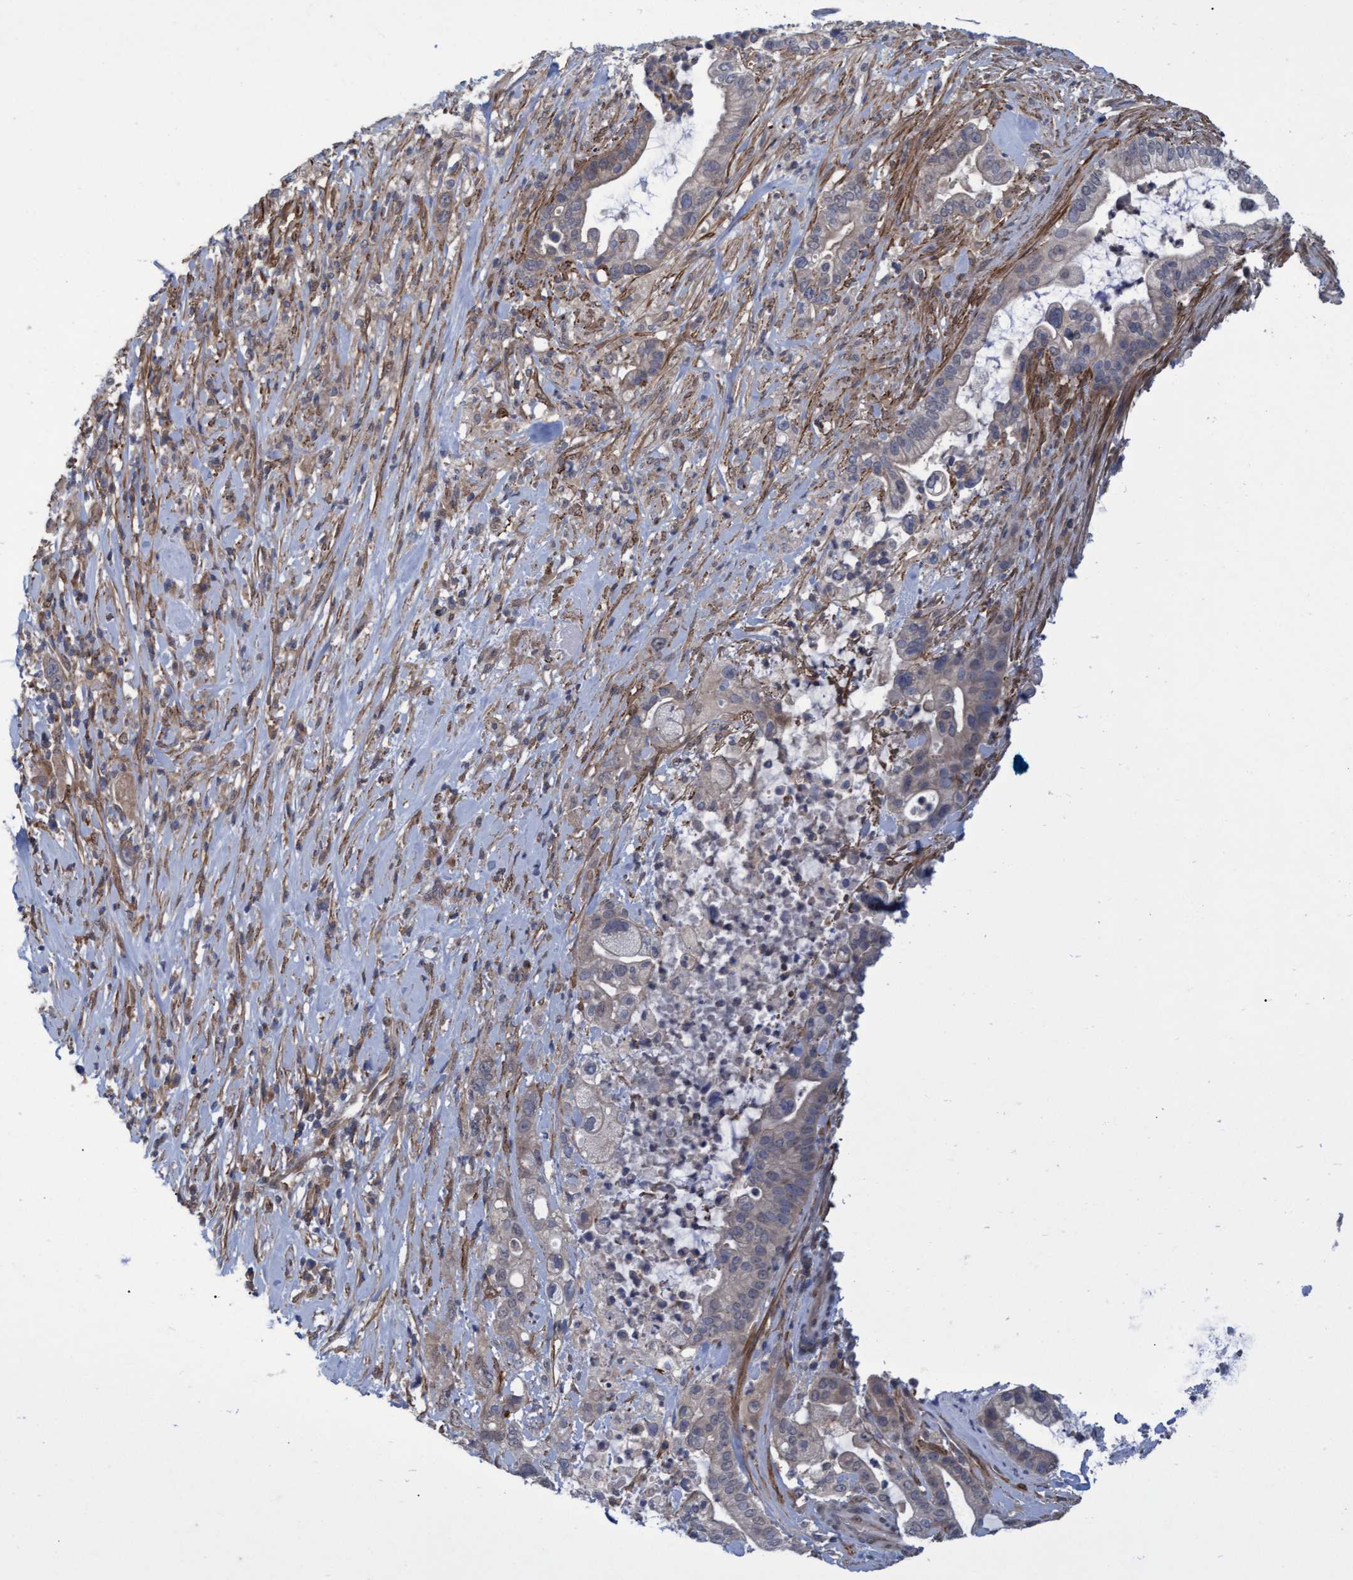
{"staining": {"intensity": "weak", "quantity": "25%-75%", "location": "cytoplasmic/membranous"}, "tissue": "pancreatic cancer", "cell_type": "Tumor cells", "image_type": "cancer", "snomed": [{"axis": "morphology", "description": "Adenocarcinoma, NOS"}, {"axis": "topography", "description": "Pancreas"}], "caption": "Protein expression analysis of adenocarcinoma (pancreatic) displays weak cytoplasmic/membranous staining in about 25%-75% of tumor cells.", "gene": "NAA15", "patient": {"sex": "male", "age": 69}}